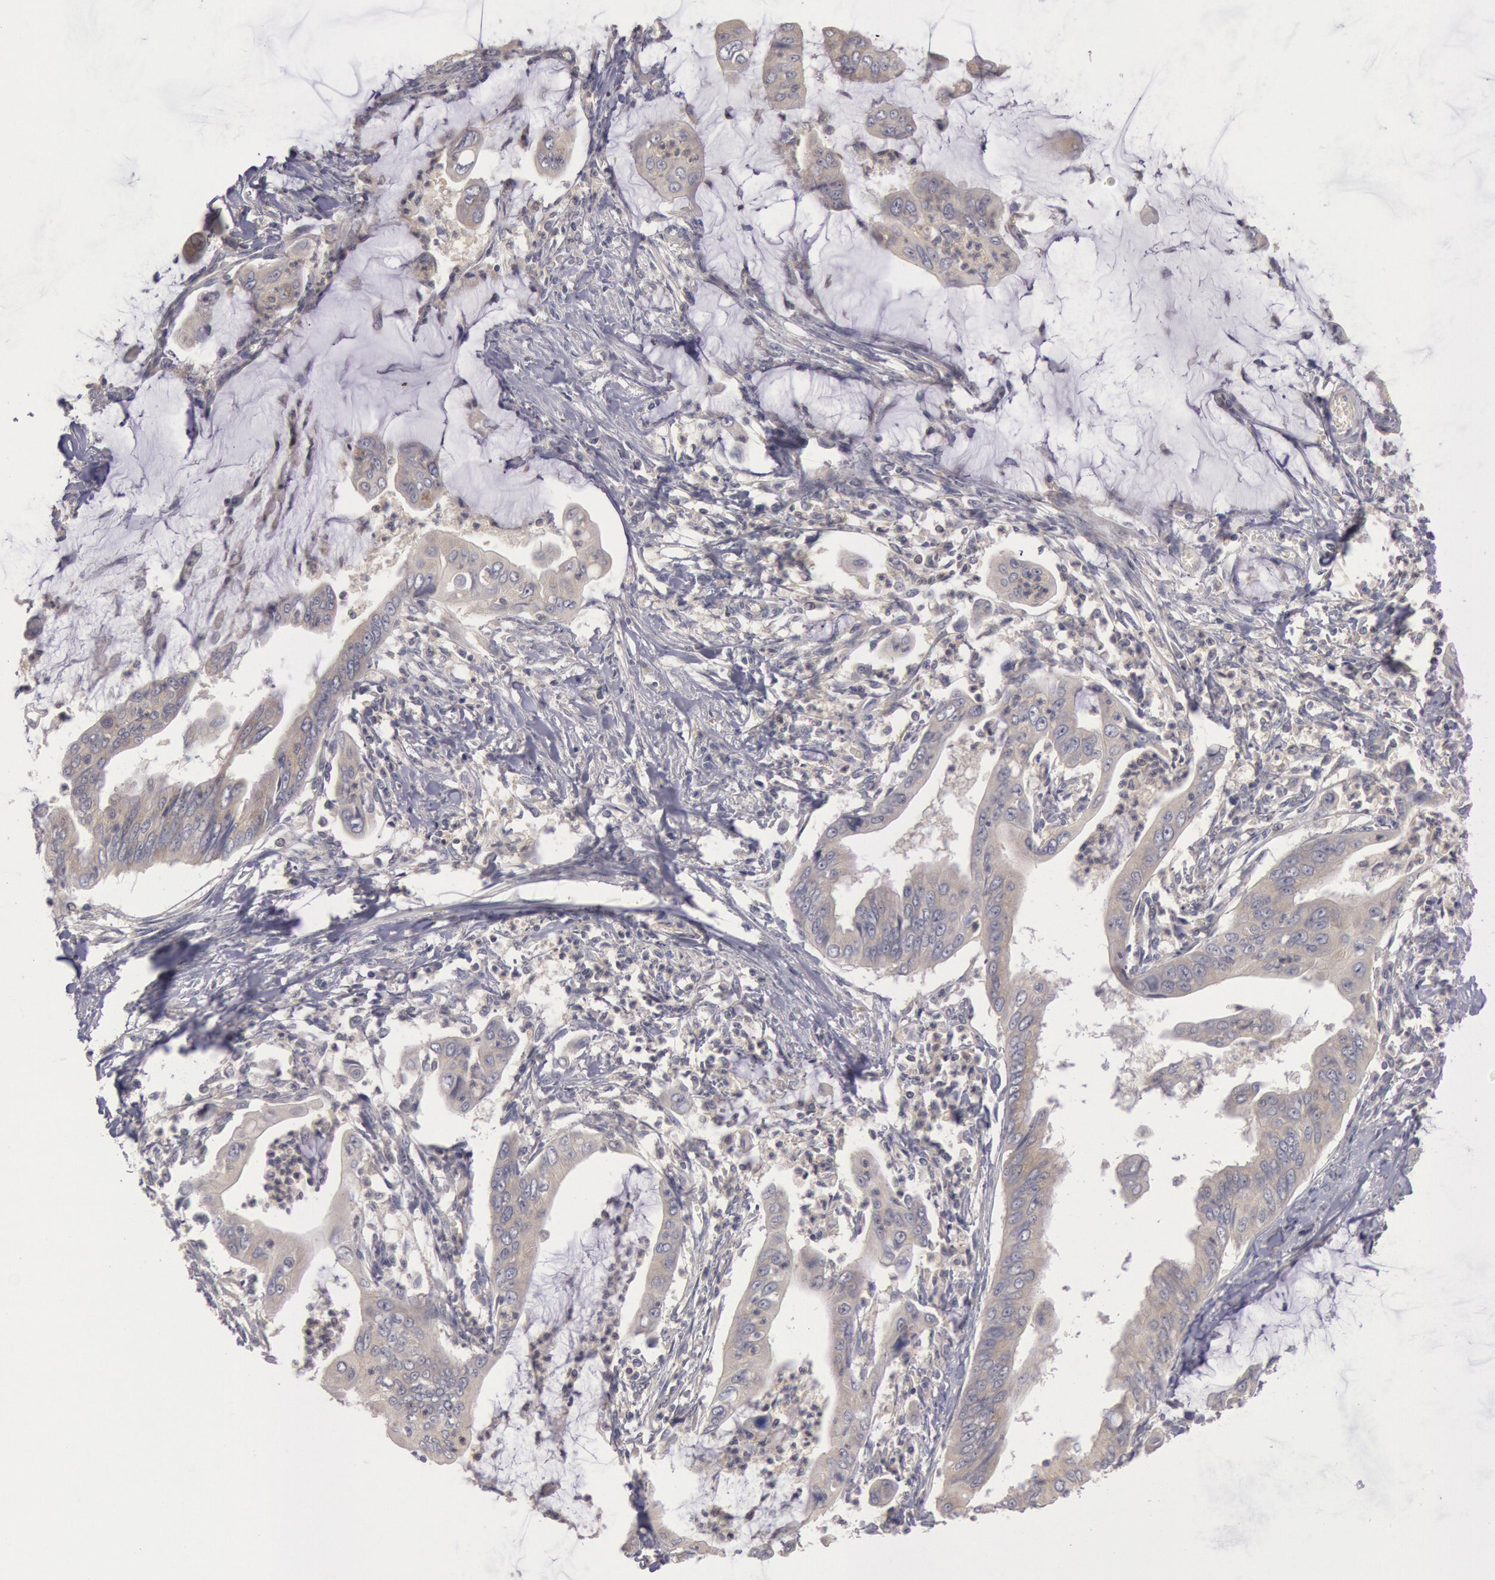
{"staining": {"intensity": "weak", "quantity": ">75%", "location": "cytoplasmic/membranous"}, "tissue": "stomach cancer", "cell_type": "Tumor cells", "image_type": "cancer", "snomed": [{"axis": "morphology", "description": "Adenocarcinoma, NOS"}, {"axis": "topography", "description": "Stomach, upper"}], "caption": "The image reveals staining of stomach cancer (adenocarcinoma), revealing weak cytoplasmic/membranous protein expression (brown color) within tumor cells. The staining was performed using DAB (3,3'-diaminobenzidine), with brown indicating positive protein expression. Nuclei are stained blue with hematoxylin.", "gene": "PIK3R1", "patient": {"sex": "male", "age": 80}}